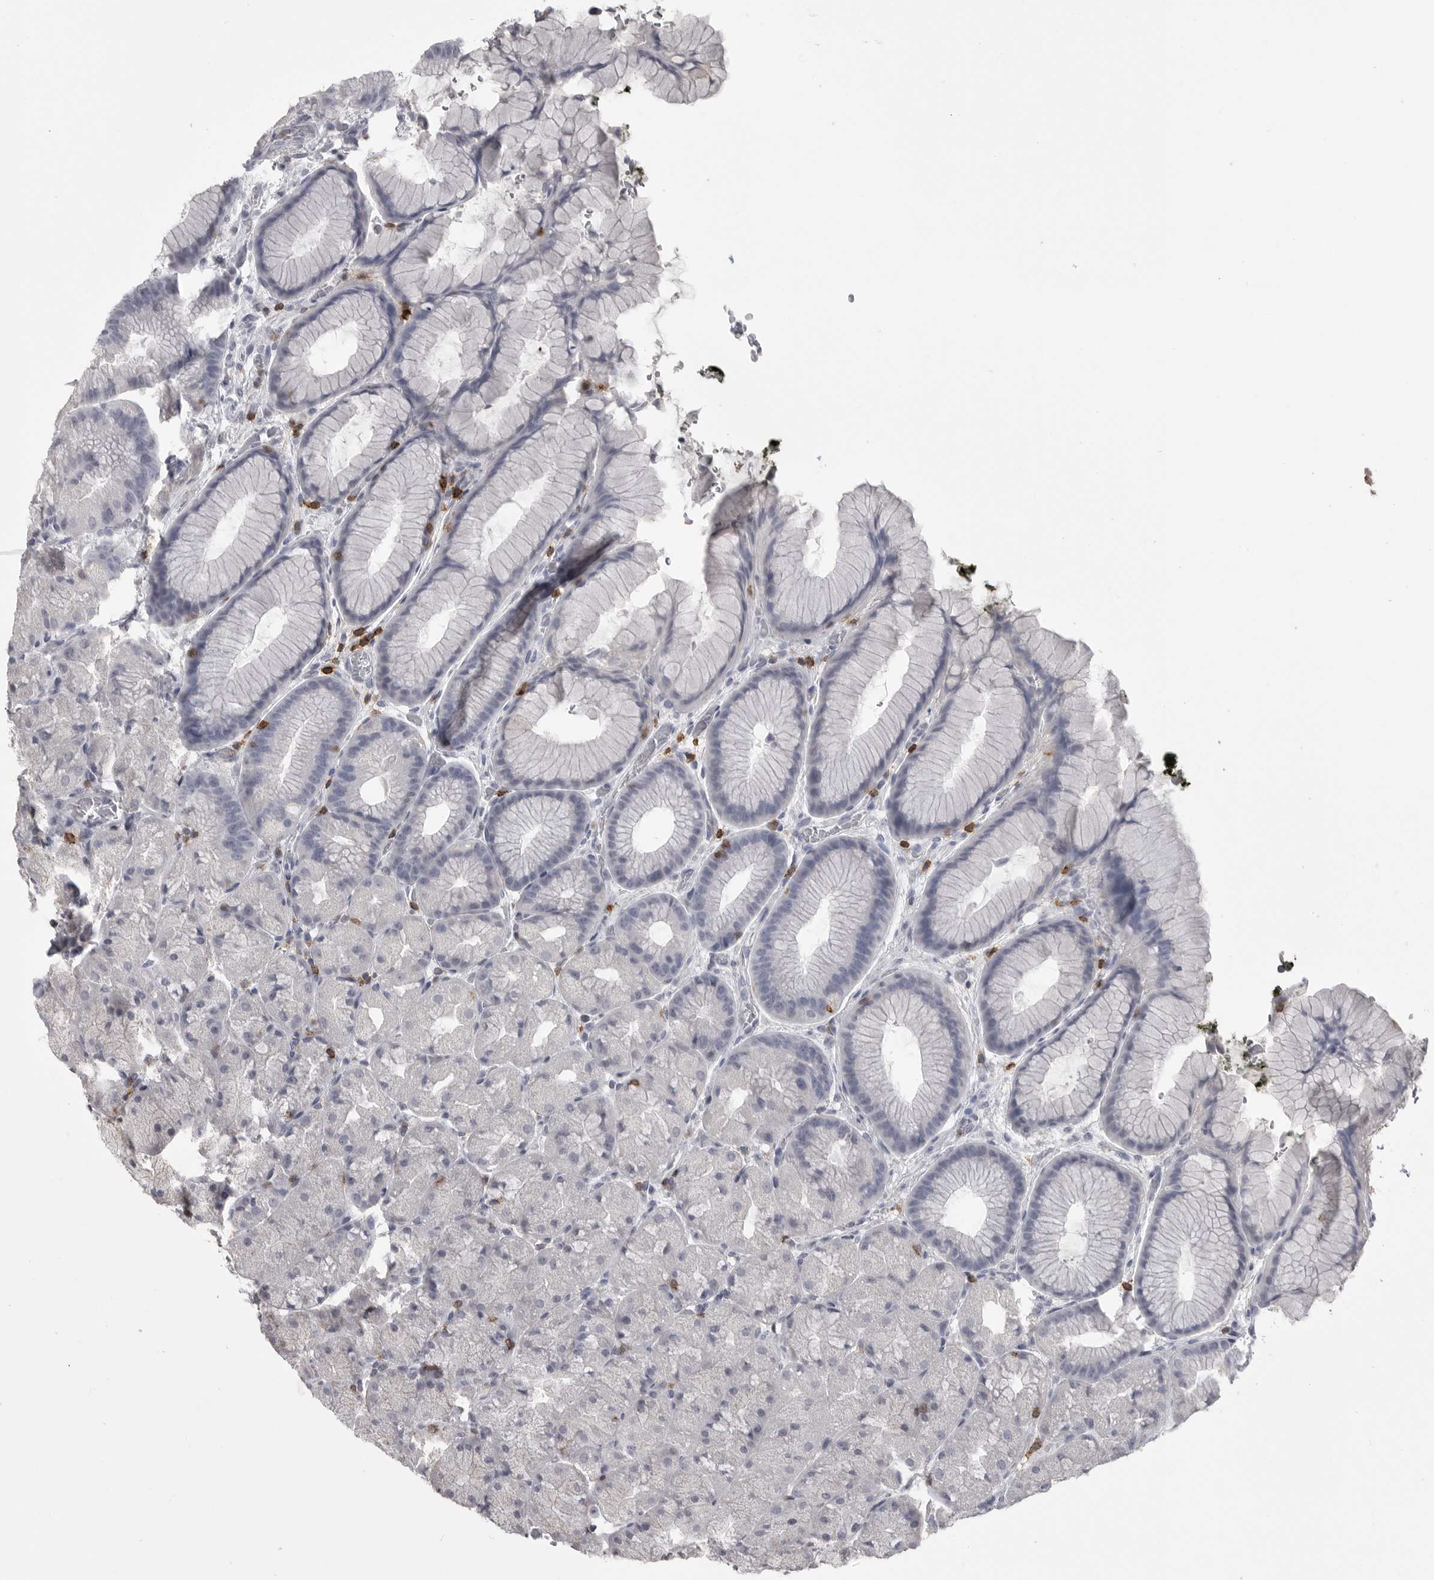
{"staining": {"intensity": "weak", "quantity": "<25%", "location": "cytoplasmic/membranous"}, "tissue": "stomach", "cell_type": "Glandular cells", "image_type": "normal", "snomed": [{"axis": "morphology", "description": "Normal tissue, NOS"}, {"axis": "topography", "description": "Stomach, upper"}, {"axis": "topography", "description": "Stomach"}], "caption": "An immunohistochemistry (IHC) image of normal stomach is shown. There is no staining in glandular cells of stomach. Nuclei are stained in blue.", "gene": "ITGAL", "patient": {"sex": "male", "age": 48}}